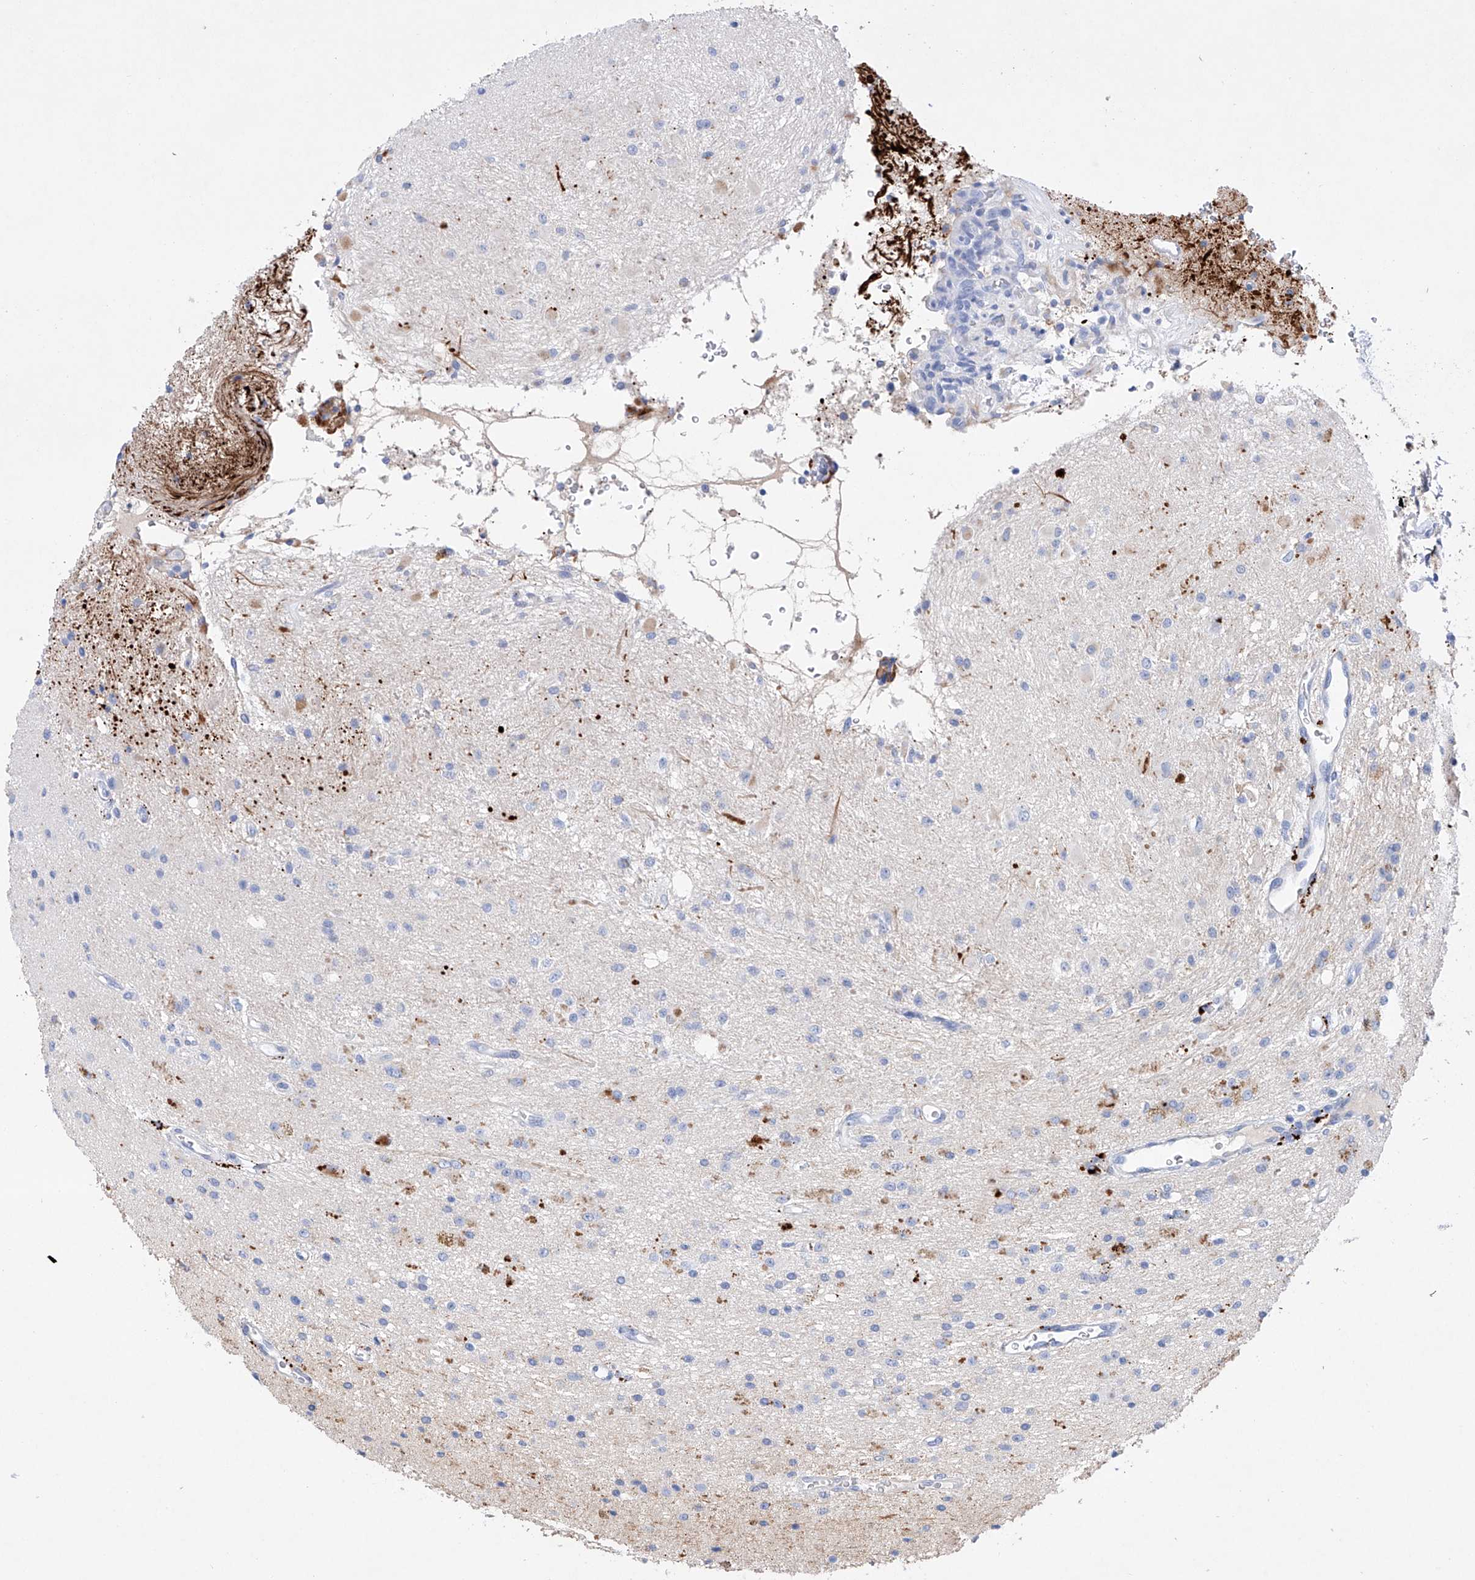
{"staining": {"intensity": "negative", "quantity": "none", "location": "none"}, "tissue": "glioma", "cell_type": "Tumor cells", "image_type": "cancer", "snomed": [{"axis": "morphology", "description": "Glioma, malignant, High grade"}, {"axis": "topography", "description": "Brain"}], "caption": "A high-resolution image shows immunohistochemistry (IHC) staining of glioma, which exhibits no significant positivity in tumor cells.", "gene": "LURAP1", "patient": {"sex": "male", "age": 34}}